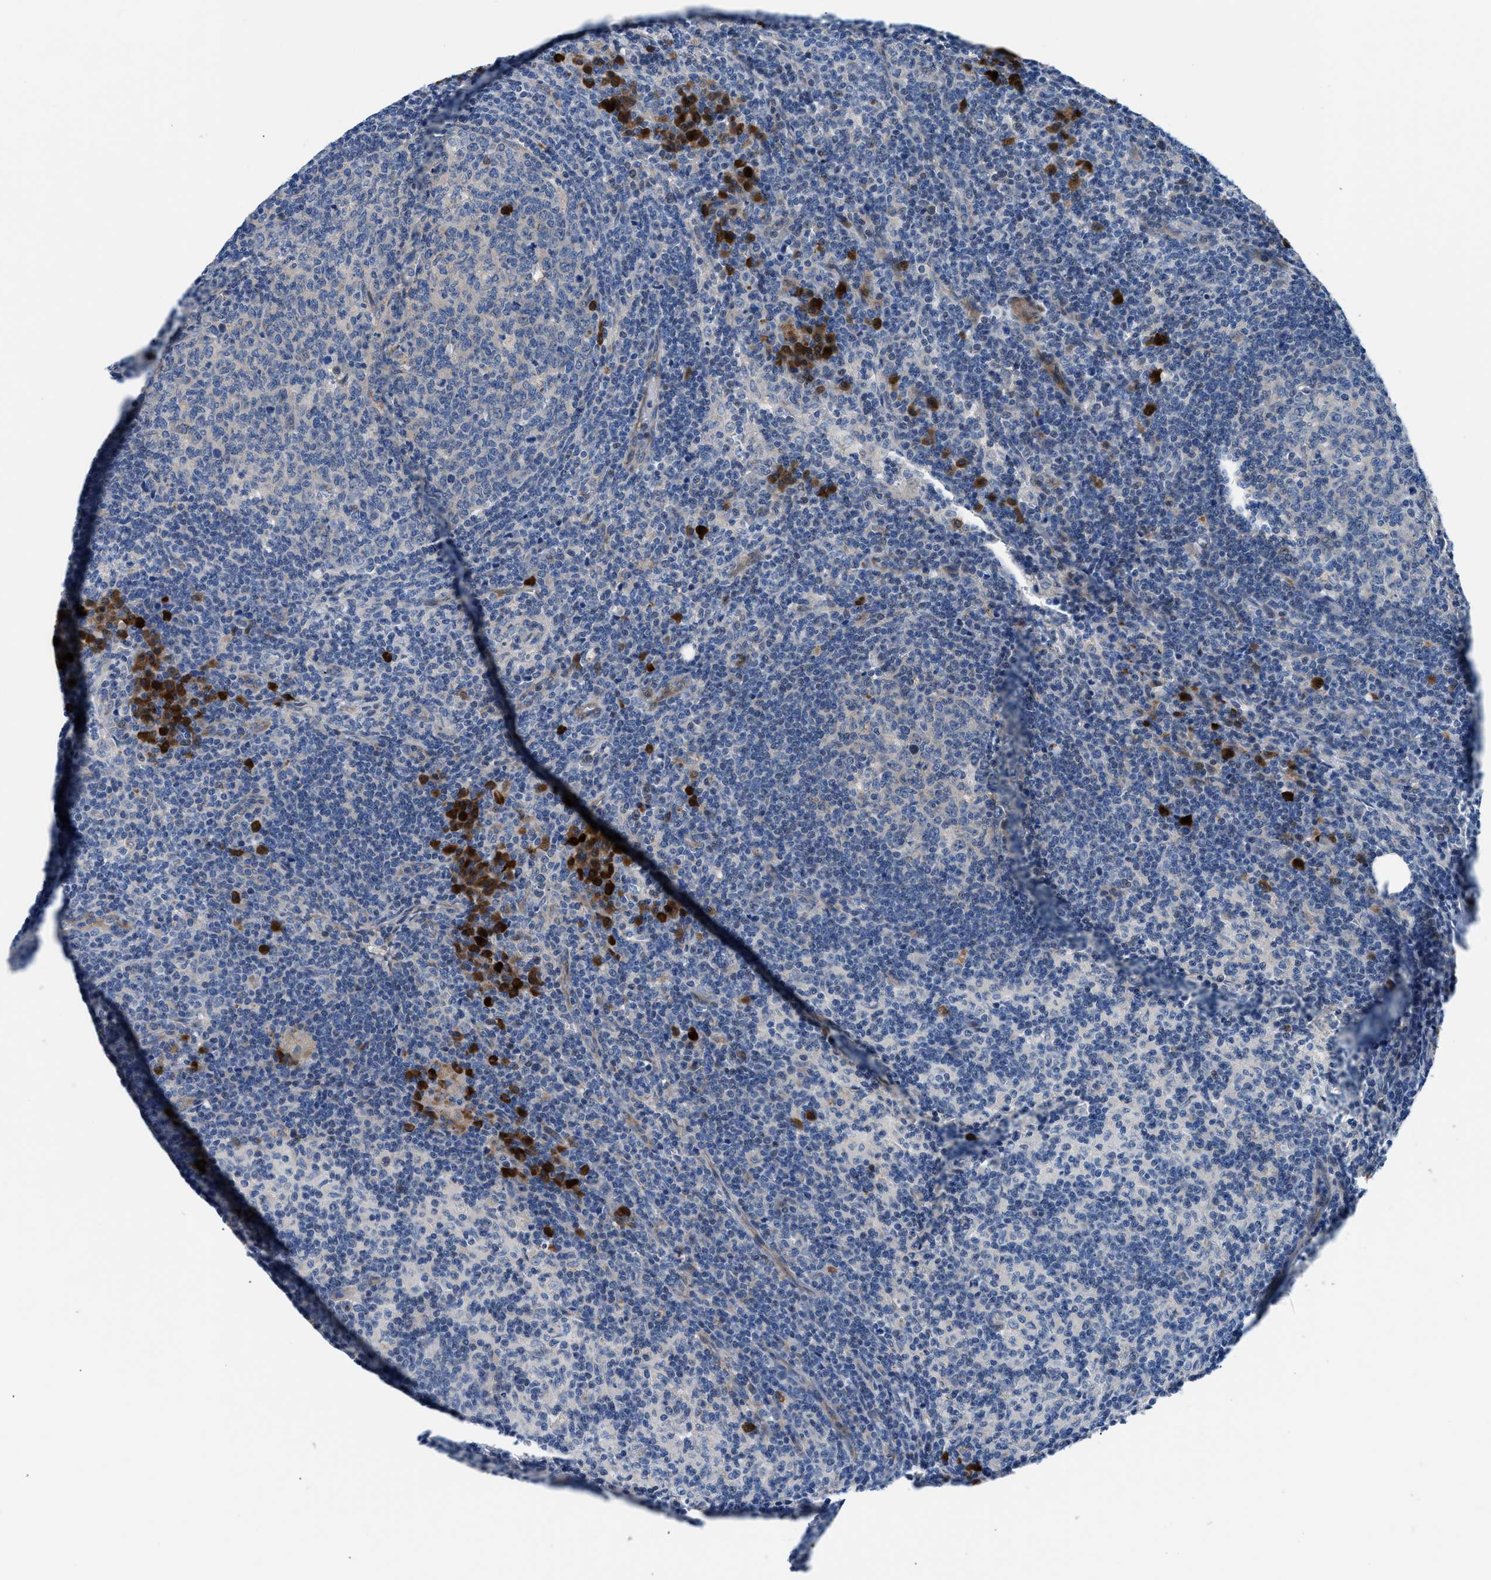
{"staining": {"intensity": "weak", "quantity": "<25%", "location": "cytoplasmic/membranous"}, "tissue": "lymph node", "cell_type": "Germinal center cells", "image_type": "normal", "snomed": [{"axis": "morphology", "description": "Normal tissue, NOS"}, {"axis": "morphology", "description": "Inflammation, NOS"}, {"axis": "topography", "description": "Lymph node"}], "caption": "Immunohistochemistry of unremarkable human lymph node displays no expression in germinal center cells. Nuclei are stained in blue.", "gene": "UAP1", "patient": {"sex": "male", "age": 55}}